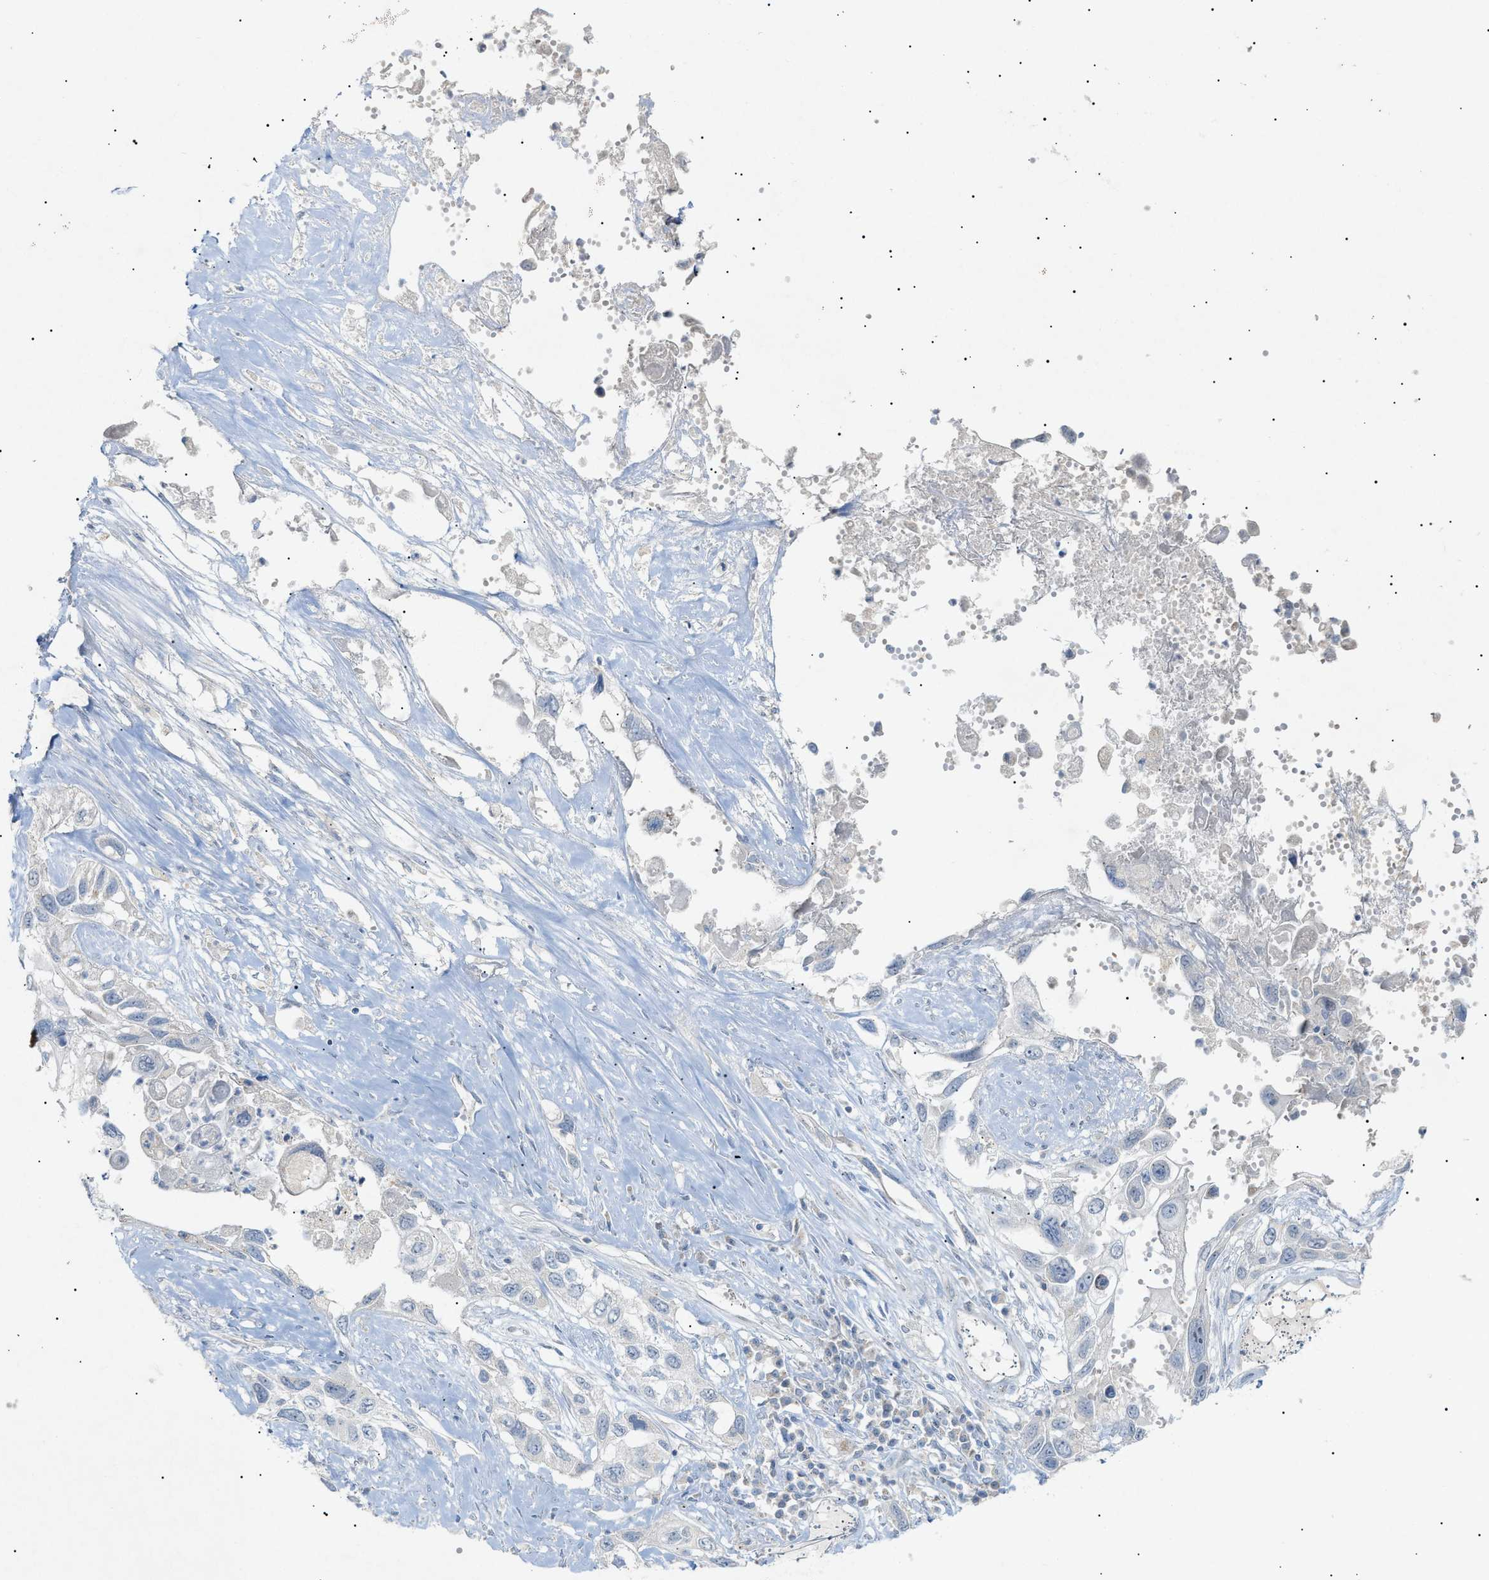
{"staining": {"intensity": "negative", "quantity": "none", "location": "none"}, "tissue": "lung cancer", "cell_type": "Tumor cells", "image_type": "cancer", "snomed": [{"axis": "morphology", "description": "Squamous cell carcinoma, NOS"}, {"axis": "topography", "description": "Lung"}], "caption": "An image of human lung cancer is negative for staining in tumor cells. (Brightfield microscopy of DAB (3,3'-diaminobenzidine) immunohistochemistry at high magnification).", "gene": "SLC25A31", "patient": {"sex": "male", "age": 71}}